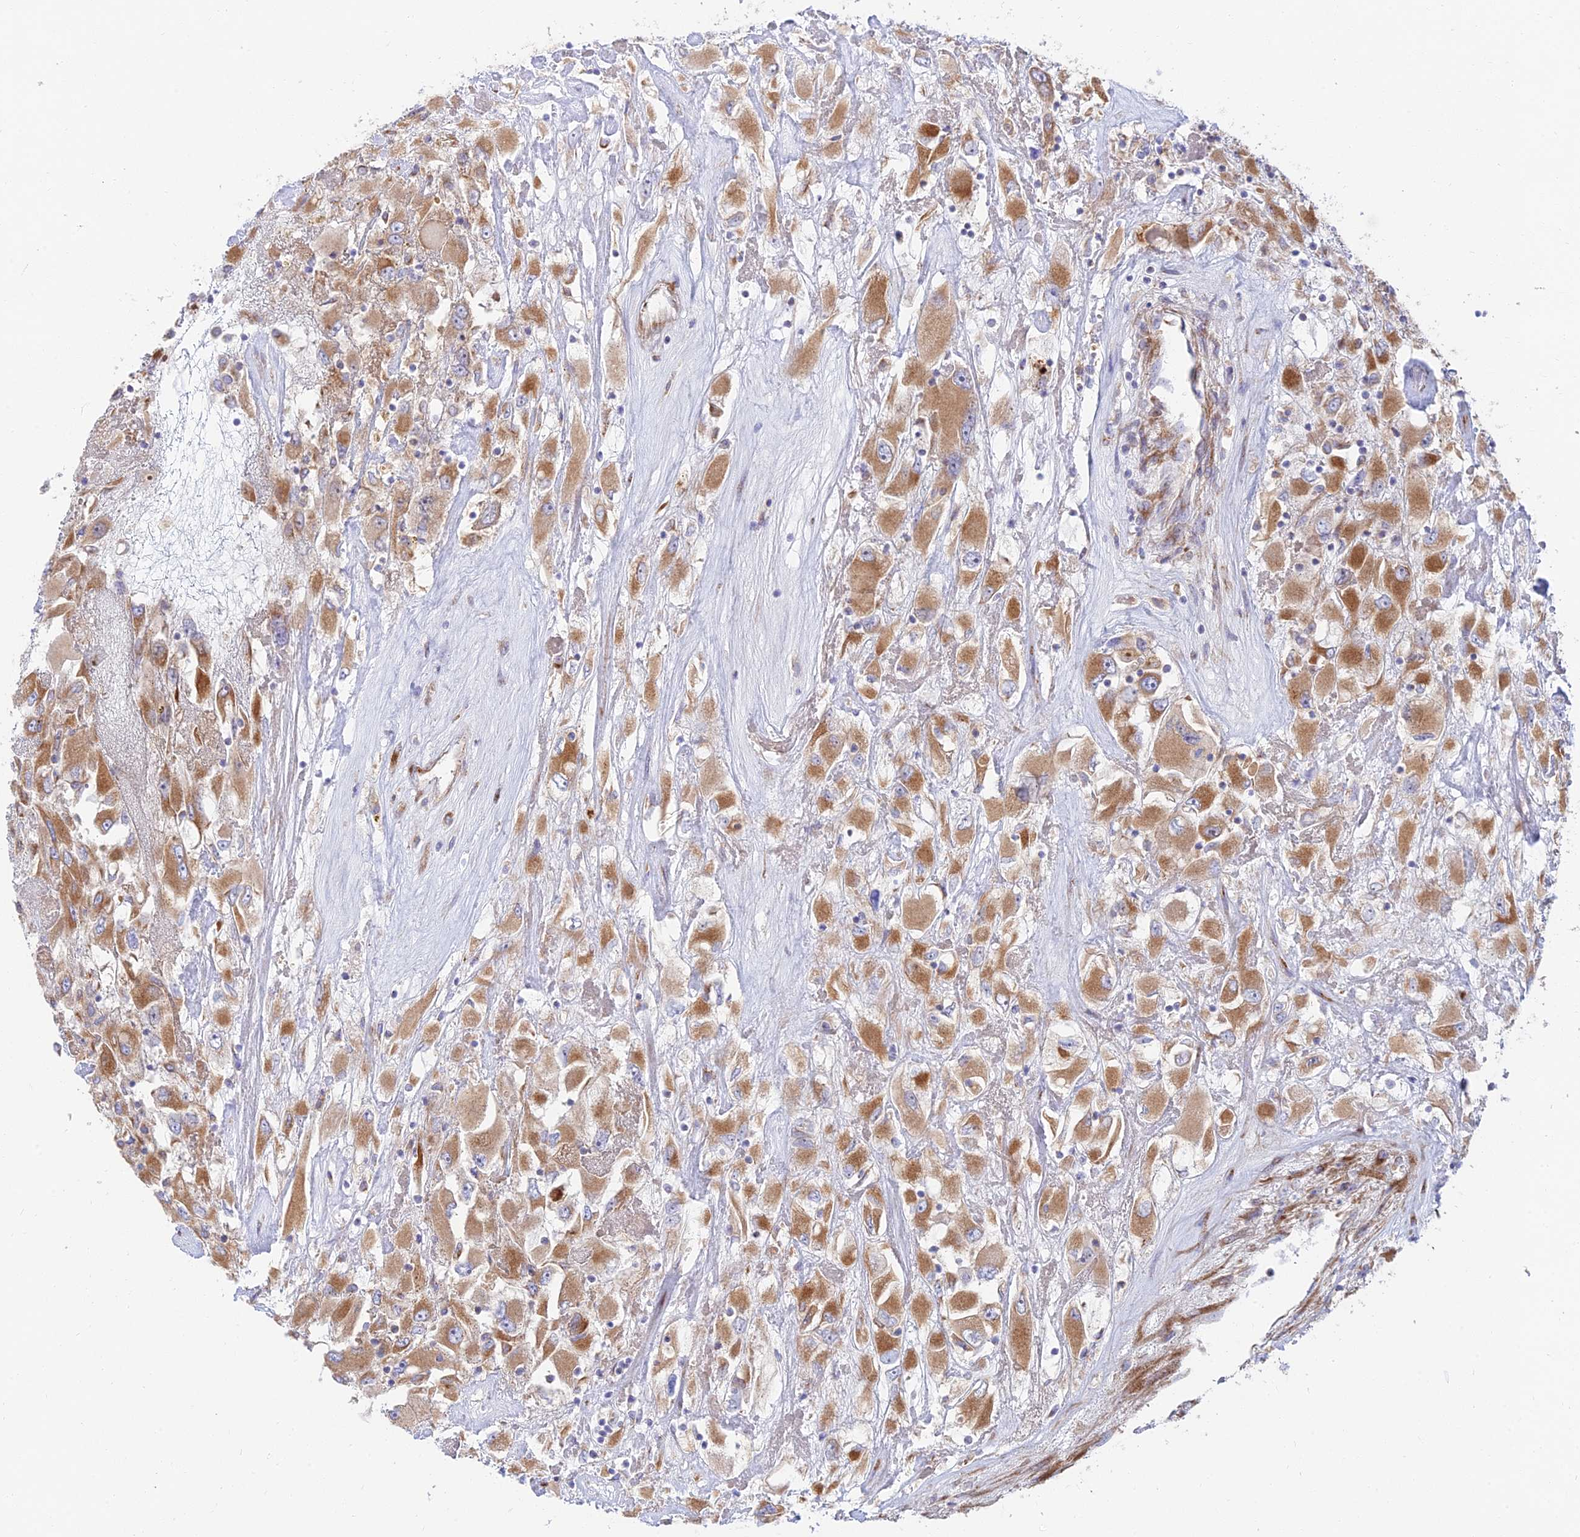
{"staining": {"intensity": "strong", "quantity": ">75%", "location": "cytoplasmic/membranous"}, "tissue": "renal cancer", "cell_type": "Tumor cells", "image_type": "cancer", "snomed": [{"axis": "morphology", "description": "Adenocarcinoma, NOS"}, {"axis": "topography", "description": "Kidney"}], "caption": "Immunohistochemistry histopathology image of human adenocarcinoma (renal) stained for a protein (brown), which exhibits high levels of strong cytoplasmic/membranous staining in approximately >75% of tumor cells.", "gene": "GOLGA3", "patient": {"sex": "female", "age": 52}}